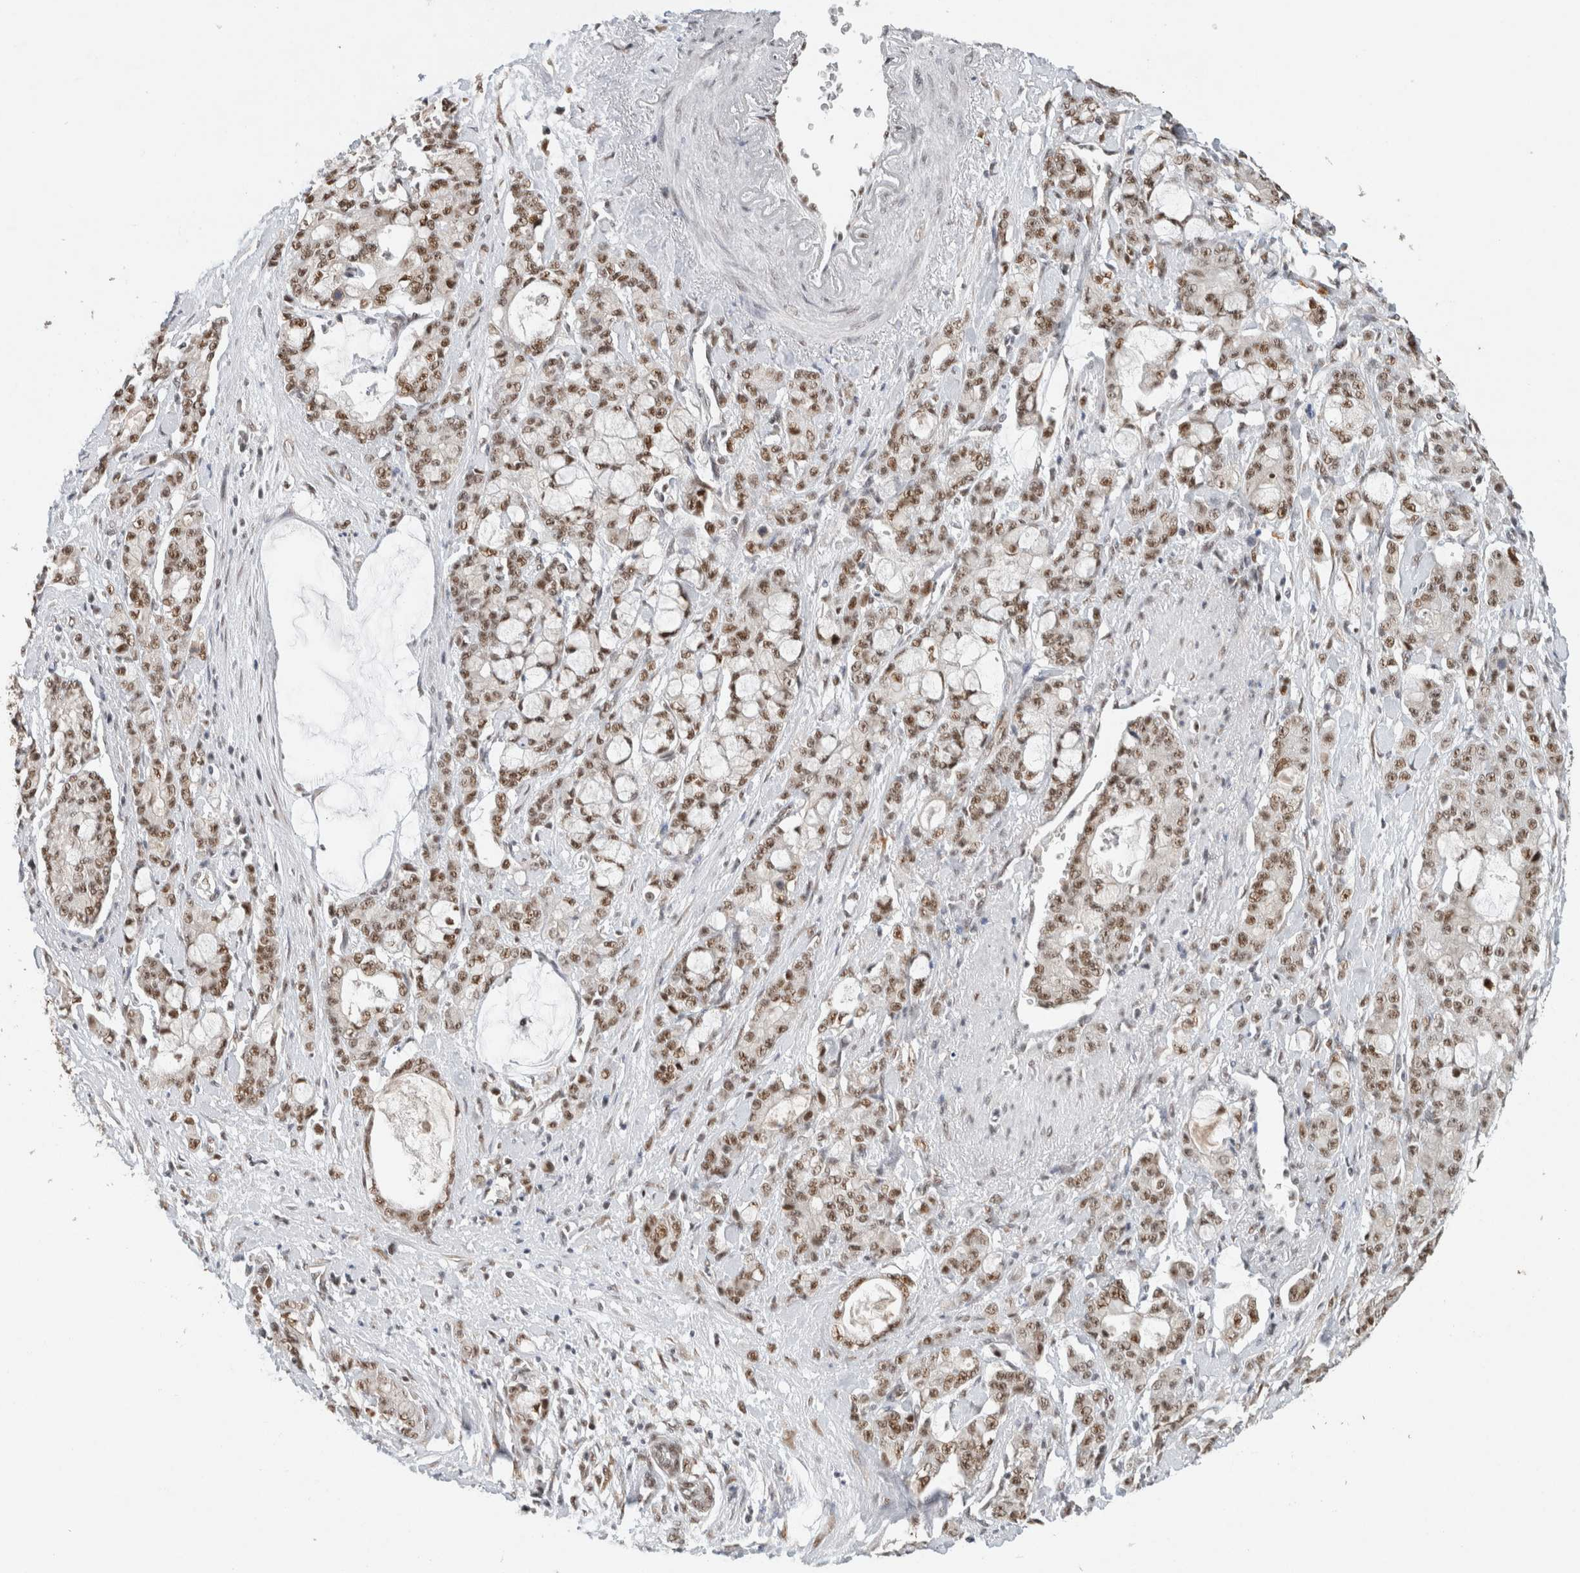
{"staining": {"intensity": "moderate", "quantity": ">75%", "location": "nuclear"}, "tissue": "pancreatic cancer", "cell_type": "Tumor cells", "image_type": "cancer", "snomed": [{"axis": "morphology", "description": "Adenocarcinoma, NOS"}, {"axis": "topography", "description": "Pancreas"}], "caption": "Pancreatic adenocarcinoma tissue reveals moderate nuclear expression in approximately >75% of tumor cells The staining is performed using DAB (3,3'-diaminobenzidine) brown chromogen to label protein expression. The nuclei are counter-stained blue using hematoxylin.", "gene": "DDX42", "patient": {"sex": "female", "age": 73}}